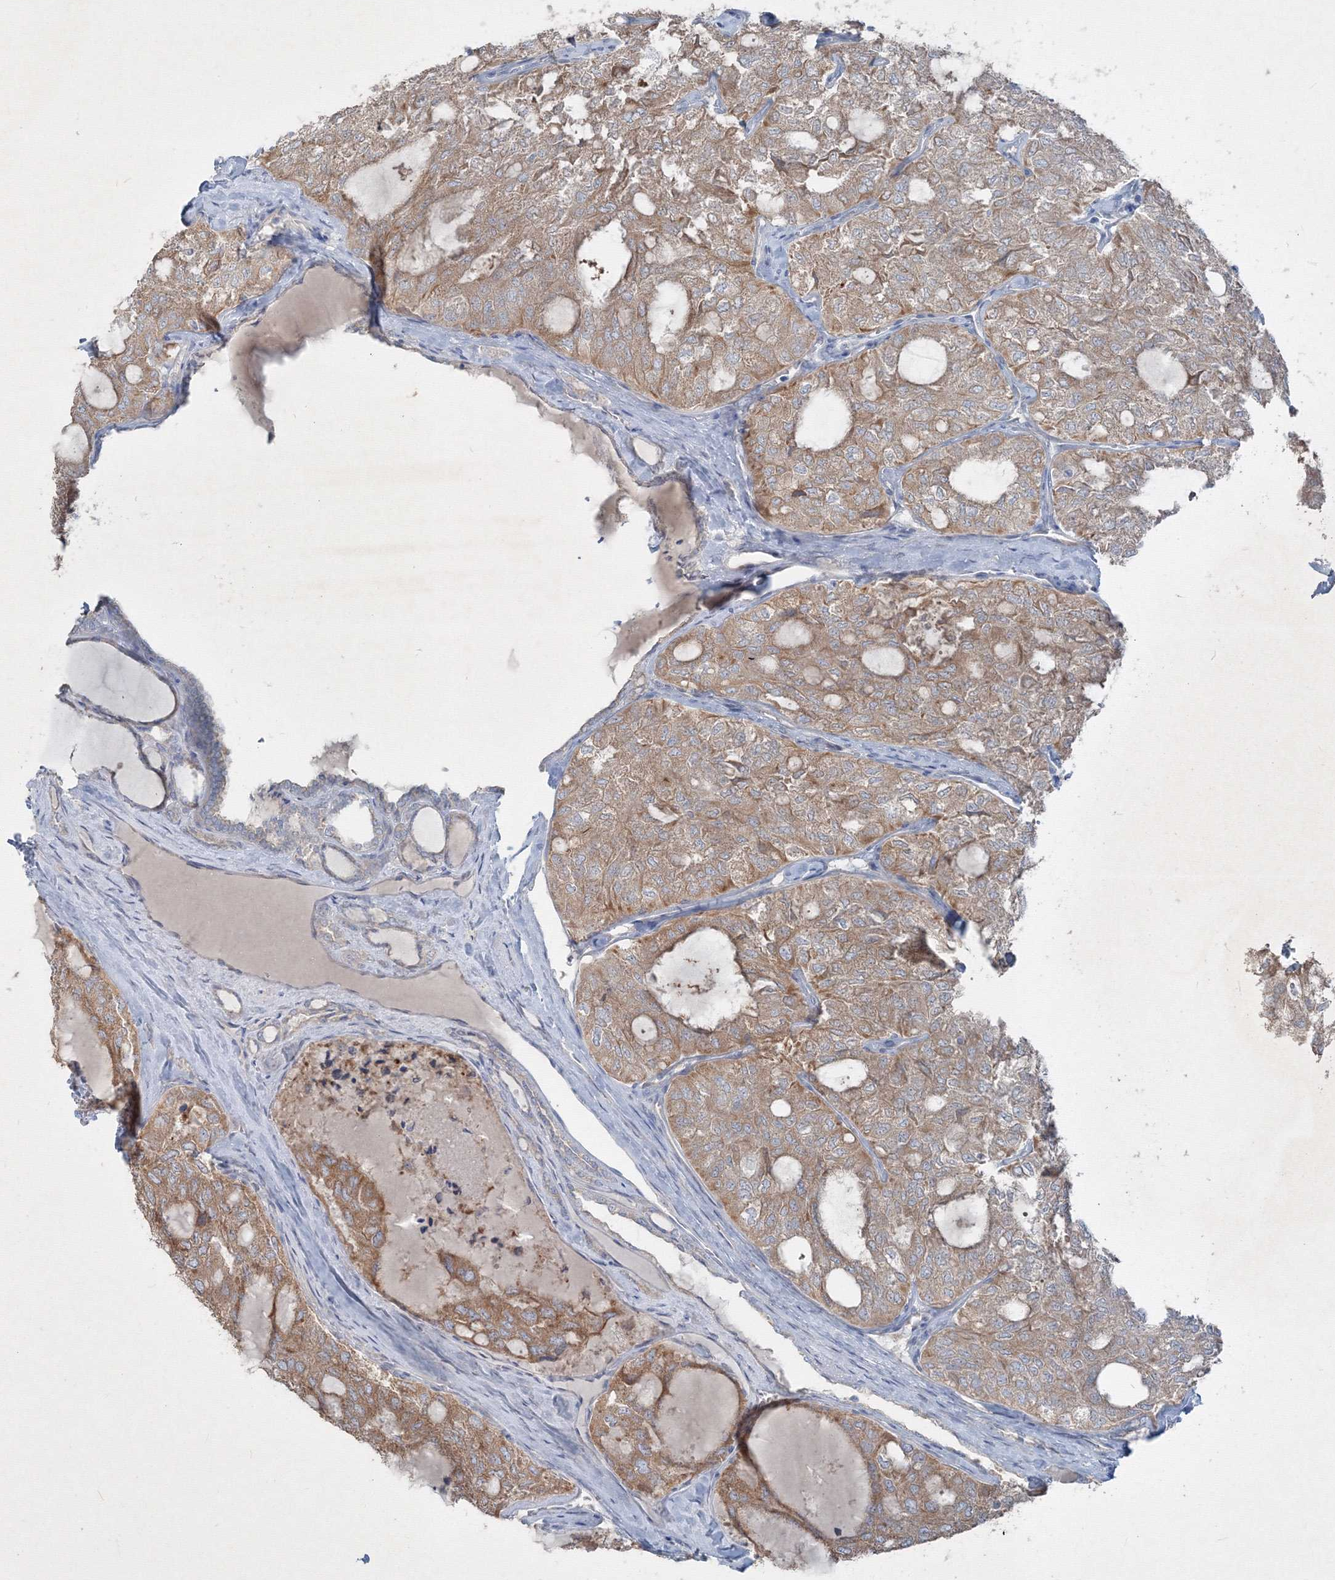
{"staining": {"intensity": "moderate", "quantity": ">75%", "location": "cytoplasmic/membranous"}, "tissue": "thyroid cancer", "cell_type": "Tumor cells", "image_type": "cancer", "snomed": [{"axis": "morphology", "description": "Follicular adenoma carcinoma, NOS"}, {"axis": "topography", "description": "Thyroid gland"}], "caption": "Human thyroid cancer stained for a protein (brown) demonstrates moderate cytoplasmic/membranous positive staining in approximately >75% of tumor cells.", "gene": "IFNAR1", "patient": {"sex": "male", "age": 75}}